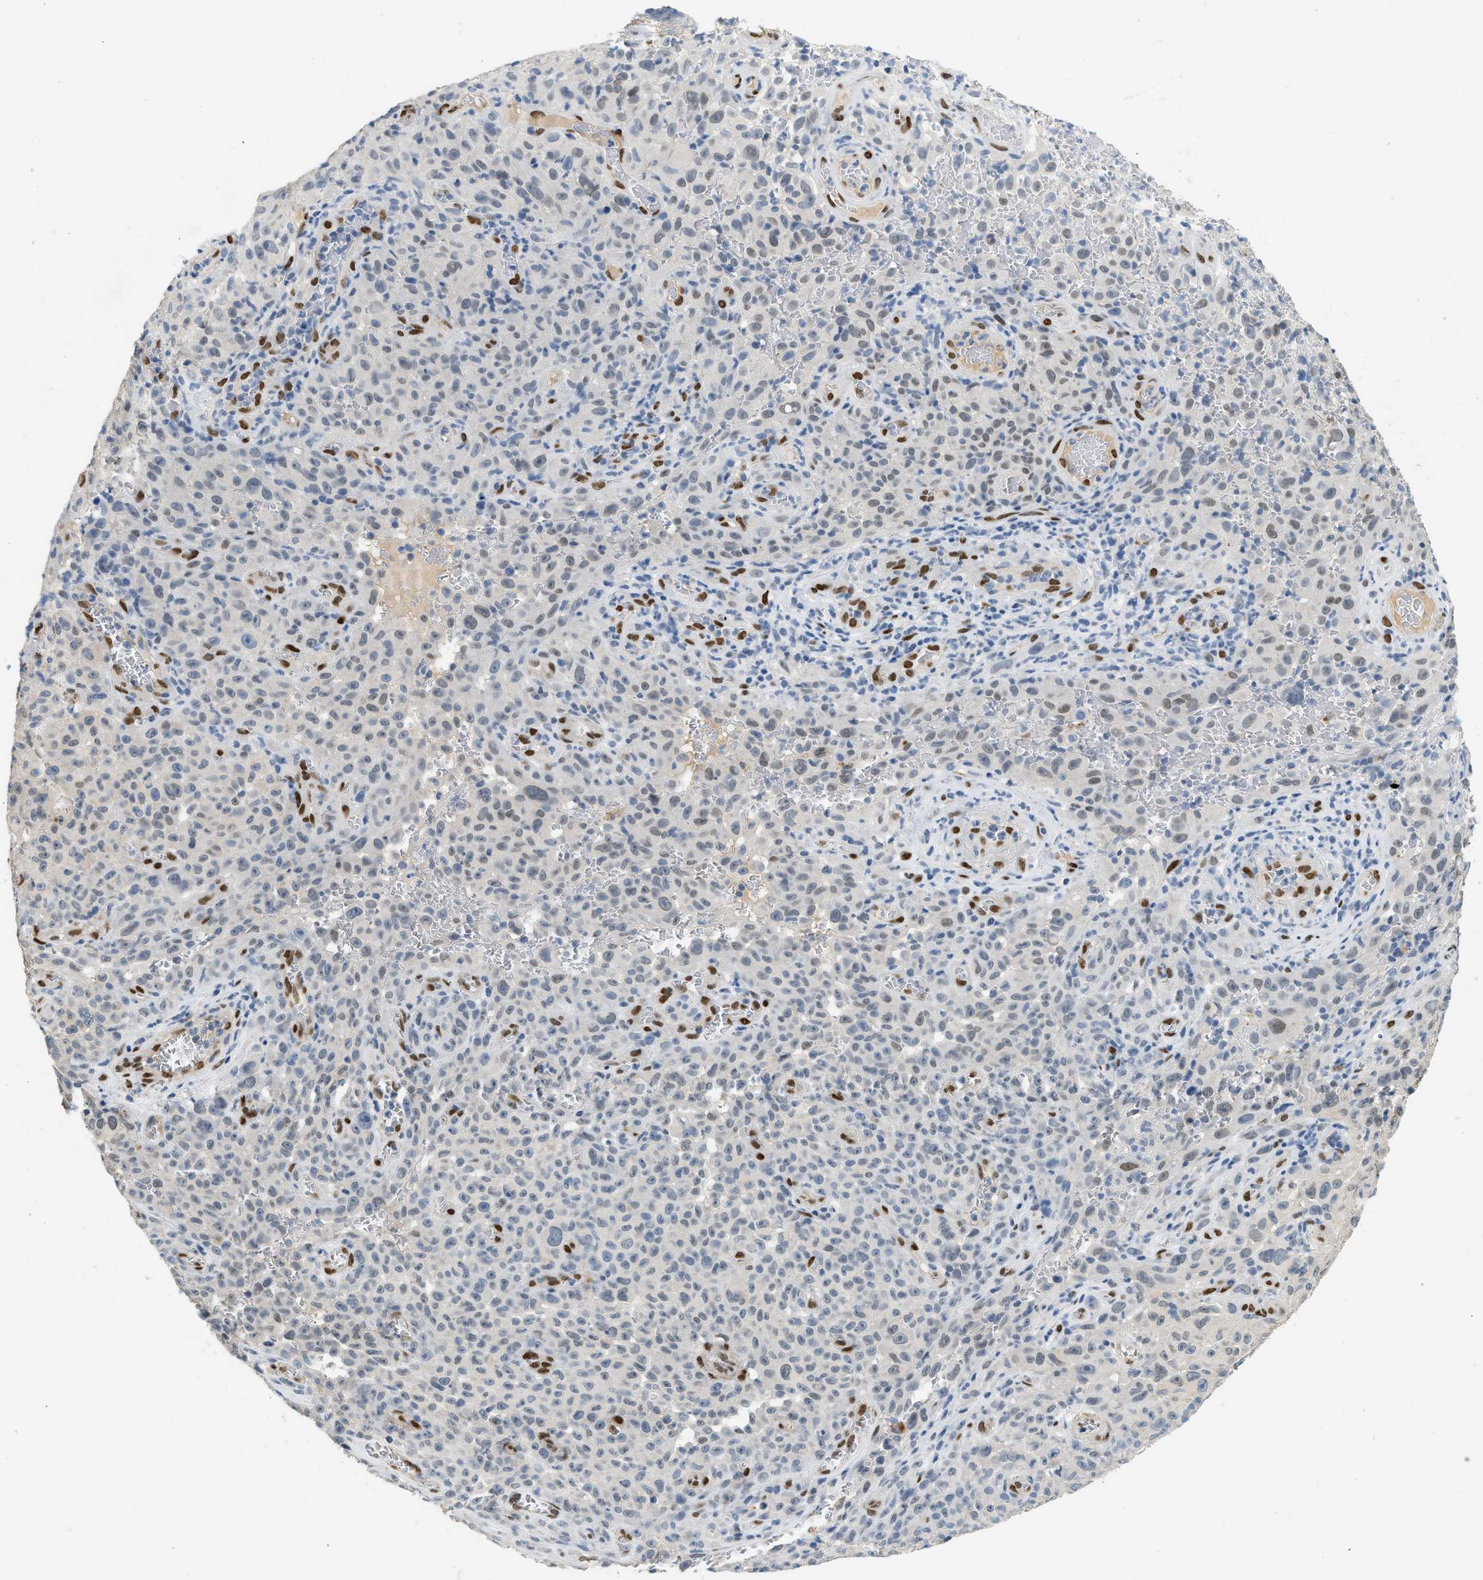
{"staining": {"intensity": "negative", "quantity": "none", "location": "none"}, "tissue": "melanoma", "cell_type": "Tumor cells", "image_type": "cancer", "snomed": [{"axis": "morphology", "description": "Malignant melanoma, NOS"}, {"axis": "topography", "description": "Skin"}], "caption": "Tumor cells show no significant protein positivity in melanoma.", "gene": "ZBTB20", "patient": {"sex": "female", "age": 82}}